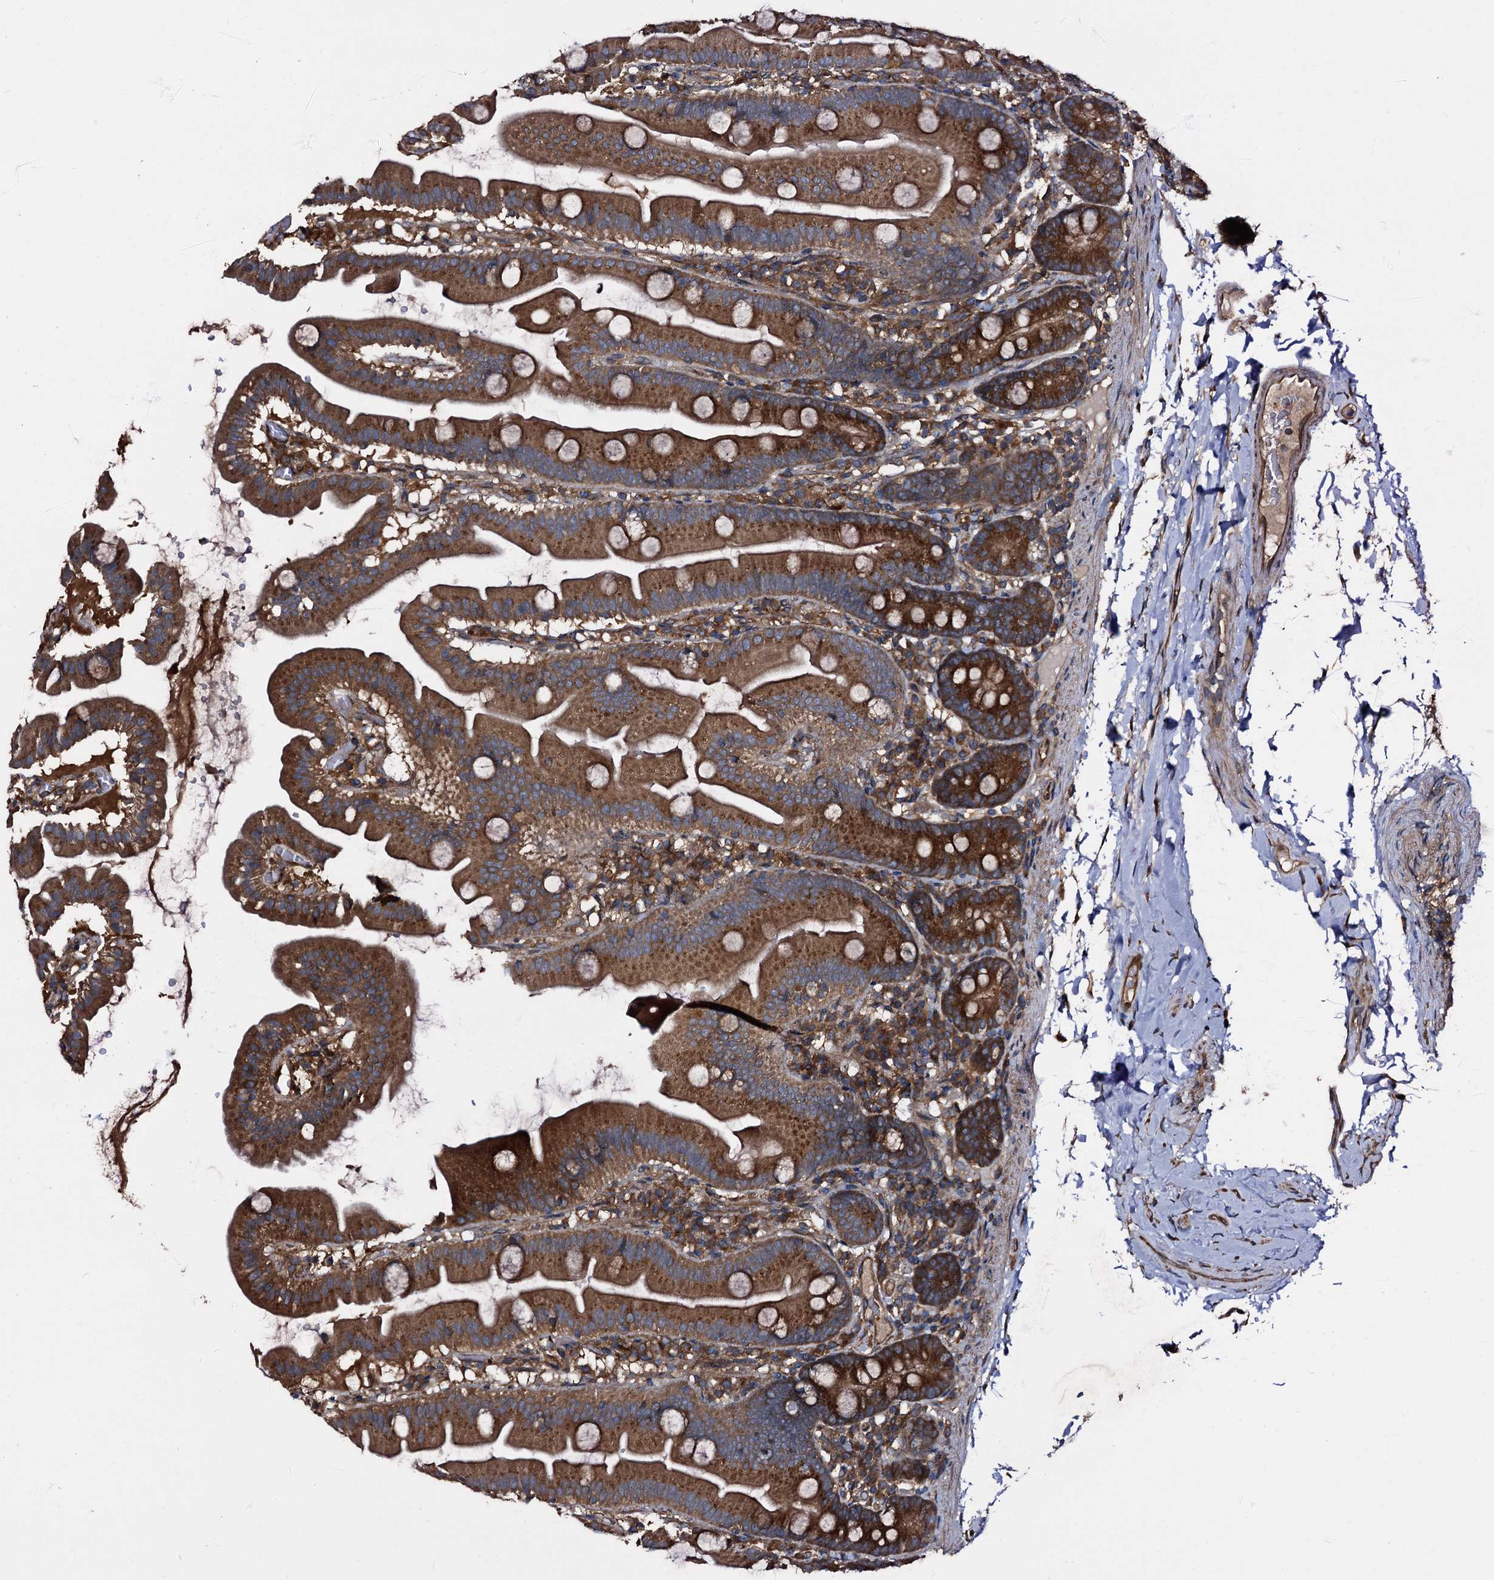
{"staining": {"intensity": "strong", "quantity": ">75%", "location": "cytoplasmic/membranous"}, "tissue": "small intestine", "cell_type": "Glandular cells", "image_type": "normal", "snomed": [{"axis": "morphology", "description": "Normal tissue, NOS"}, {"axis": "topography", "description": "Small intestine"}], "caption": "Immunohistochemistry (IHC) photomicrograph of benign human small intestine stained for a protein (brown), which displays high levels of strong cytoplasmic/membranous expression in approximately >75% of glandular cells.", "gene": "PEX5", "patient": {"sex": "female", "age": 68}}